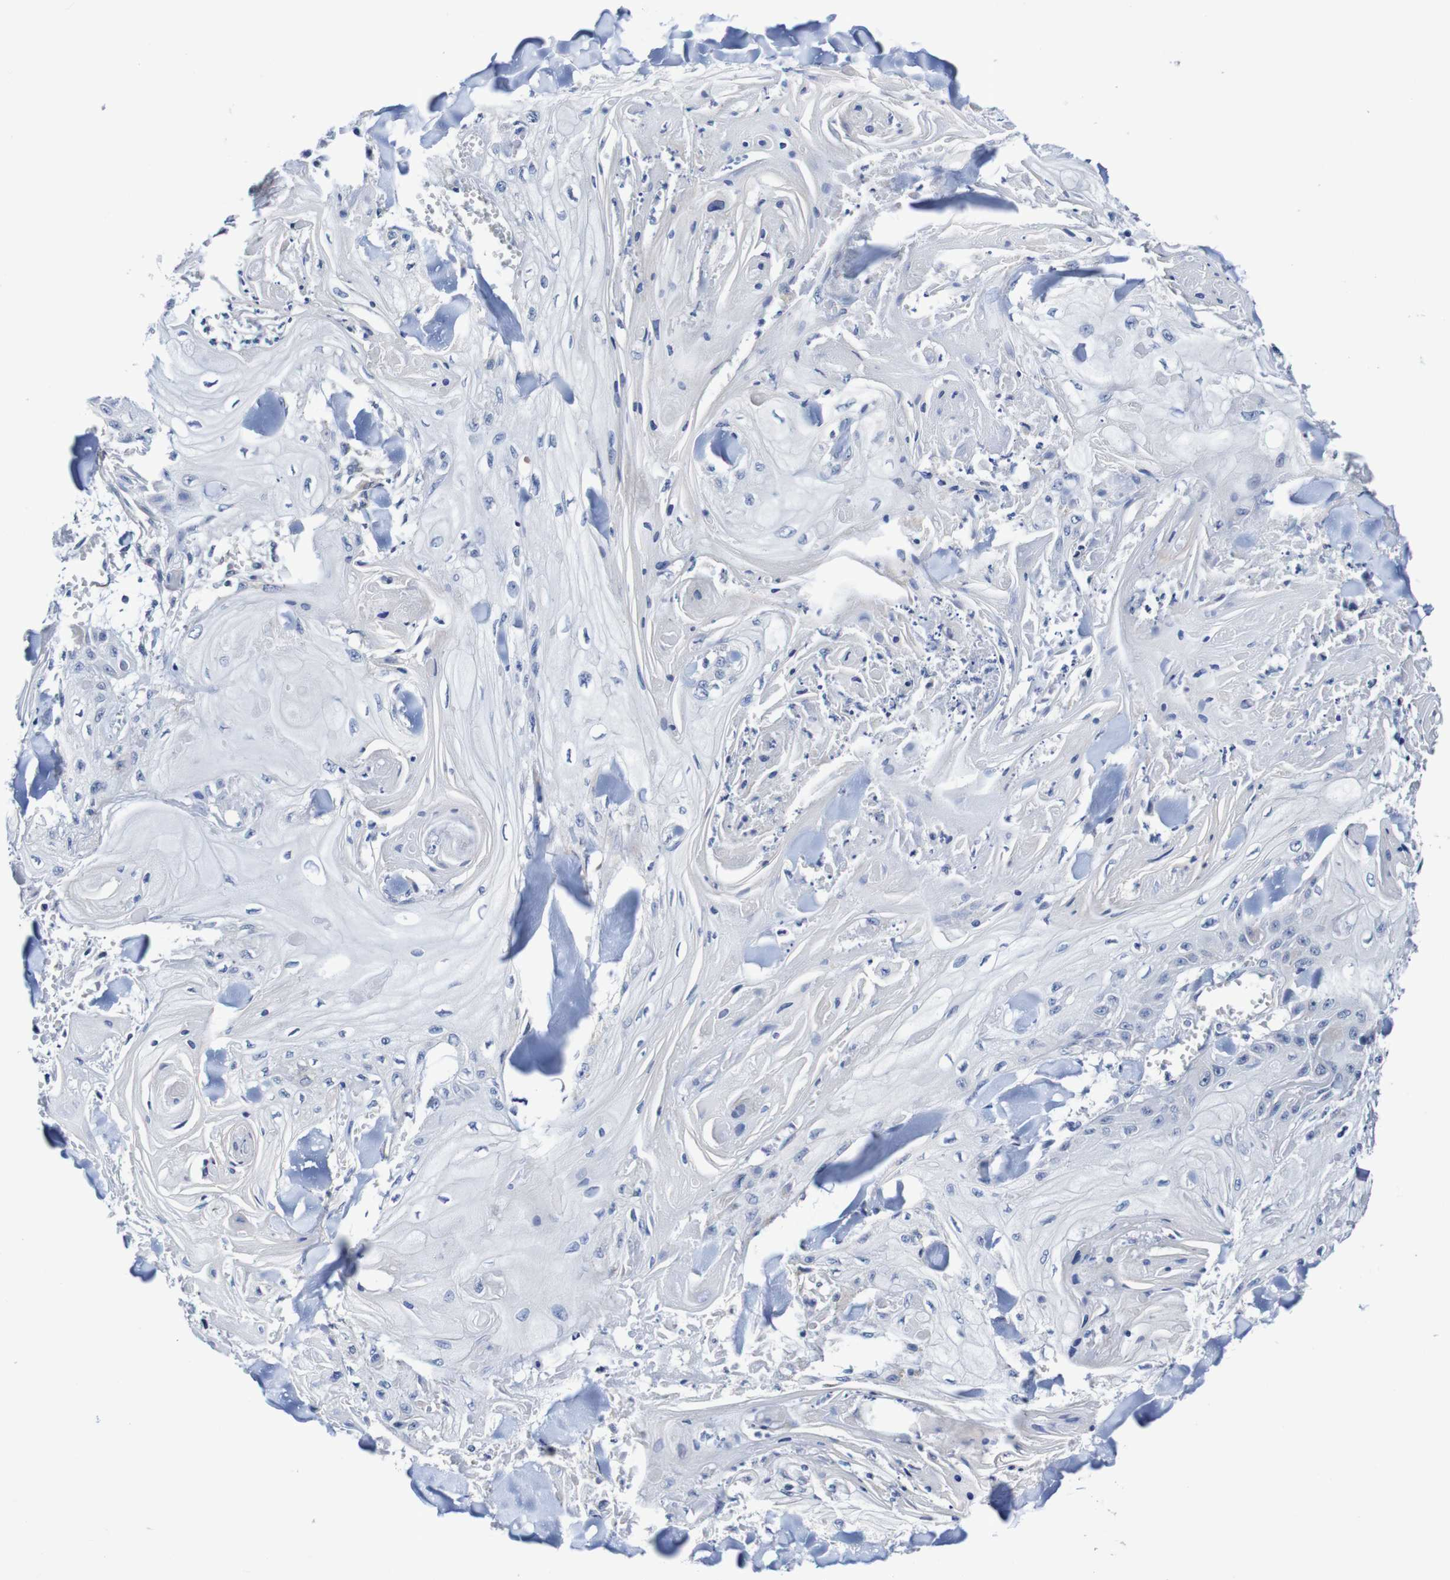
{"staining": {"intensity": "negative", "quantity": "none", "location": "none"}, "tissue": "skin cancer", "cell_type": "Tumor cells", "image_type": "cancer", "snomed": [{"axis": "morphology", "description": "Squamous cell carcinoma, NOS"}, {"axis": "topography", "description": "Skin"}], "caption": "The histopathology image reveals no staining of tumor cells in skin squamous cell carcinoma.", "gene": "ACVR1C", "patient": {"sex": "male", "age": 74}}